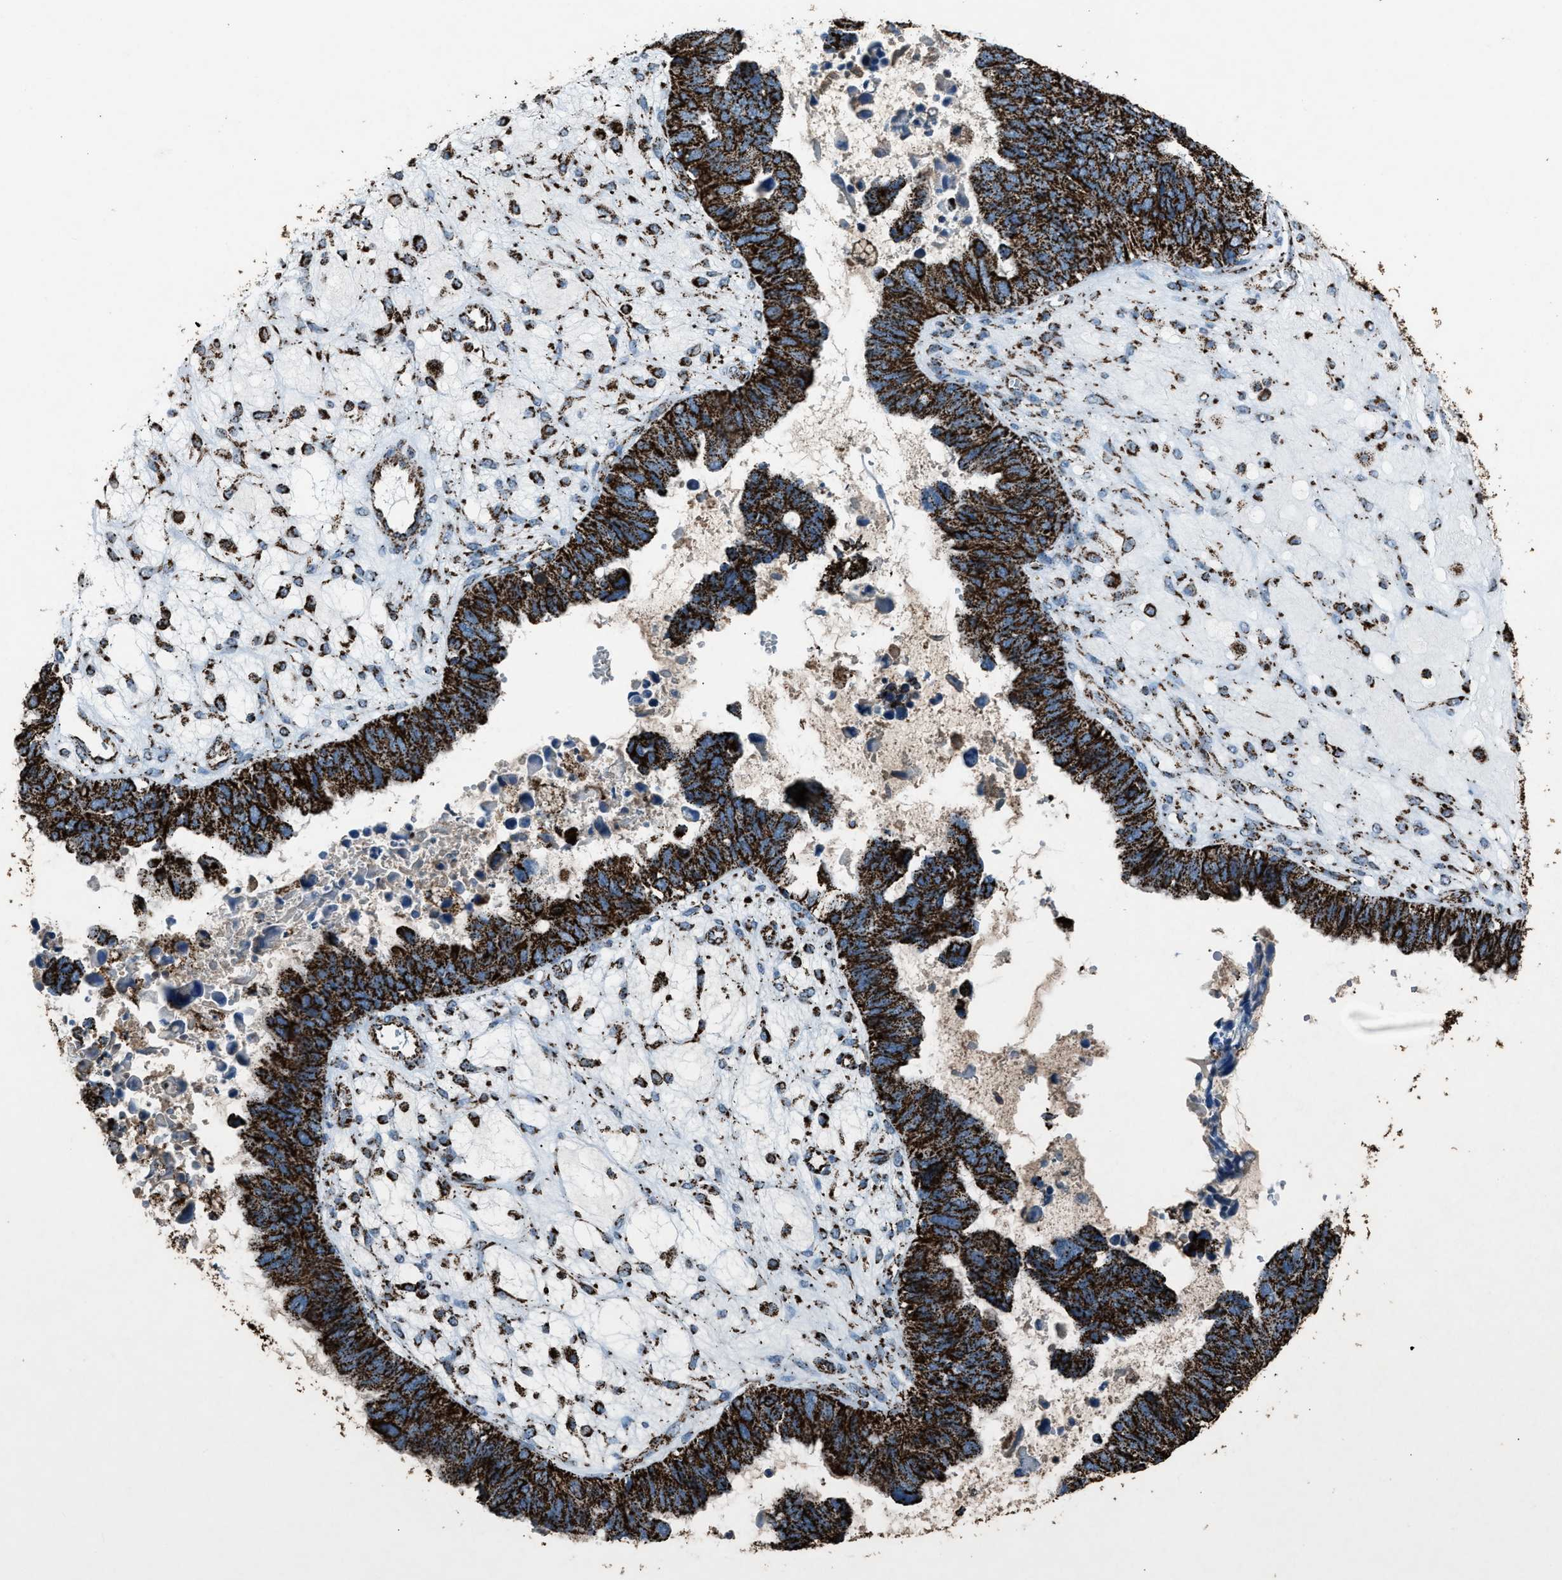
{"staining": {"intensity": "strong", "quantity": ">75%", "location": "cytoplasmic/membranous"}, "tissue": "ovarian cancer", "cell_type": "Tumor cells", "image_type": "cancer", "snomed": [{"axis": "morphology", "description": "Cystadenocarcinoma, serous, NOS"}, {"axis": "topography", "description": "Ovary"}], "caption": "The image shows staining of ovarian serous cystadenocarcinoma, revealing strong cytoplasmic/membranous protein expression (brown color) within tumor cells. (DAB IHC, brown staining for protein, blue staining for nuclei).", "gene": "MDH2", "patient": {"sex": "female", "age": 79}}